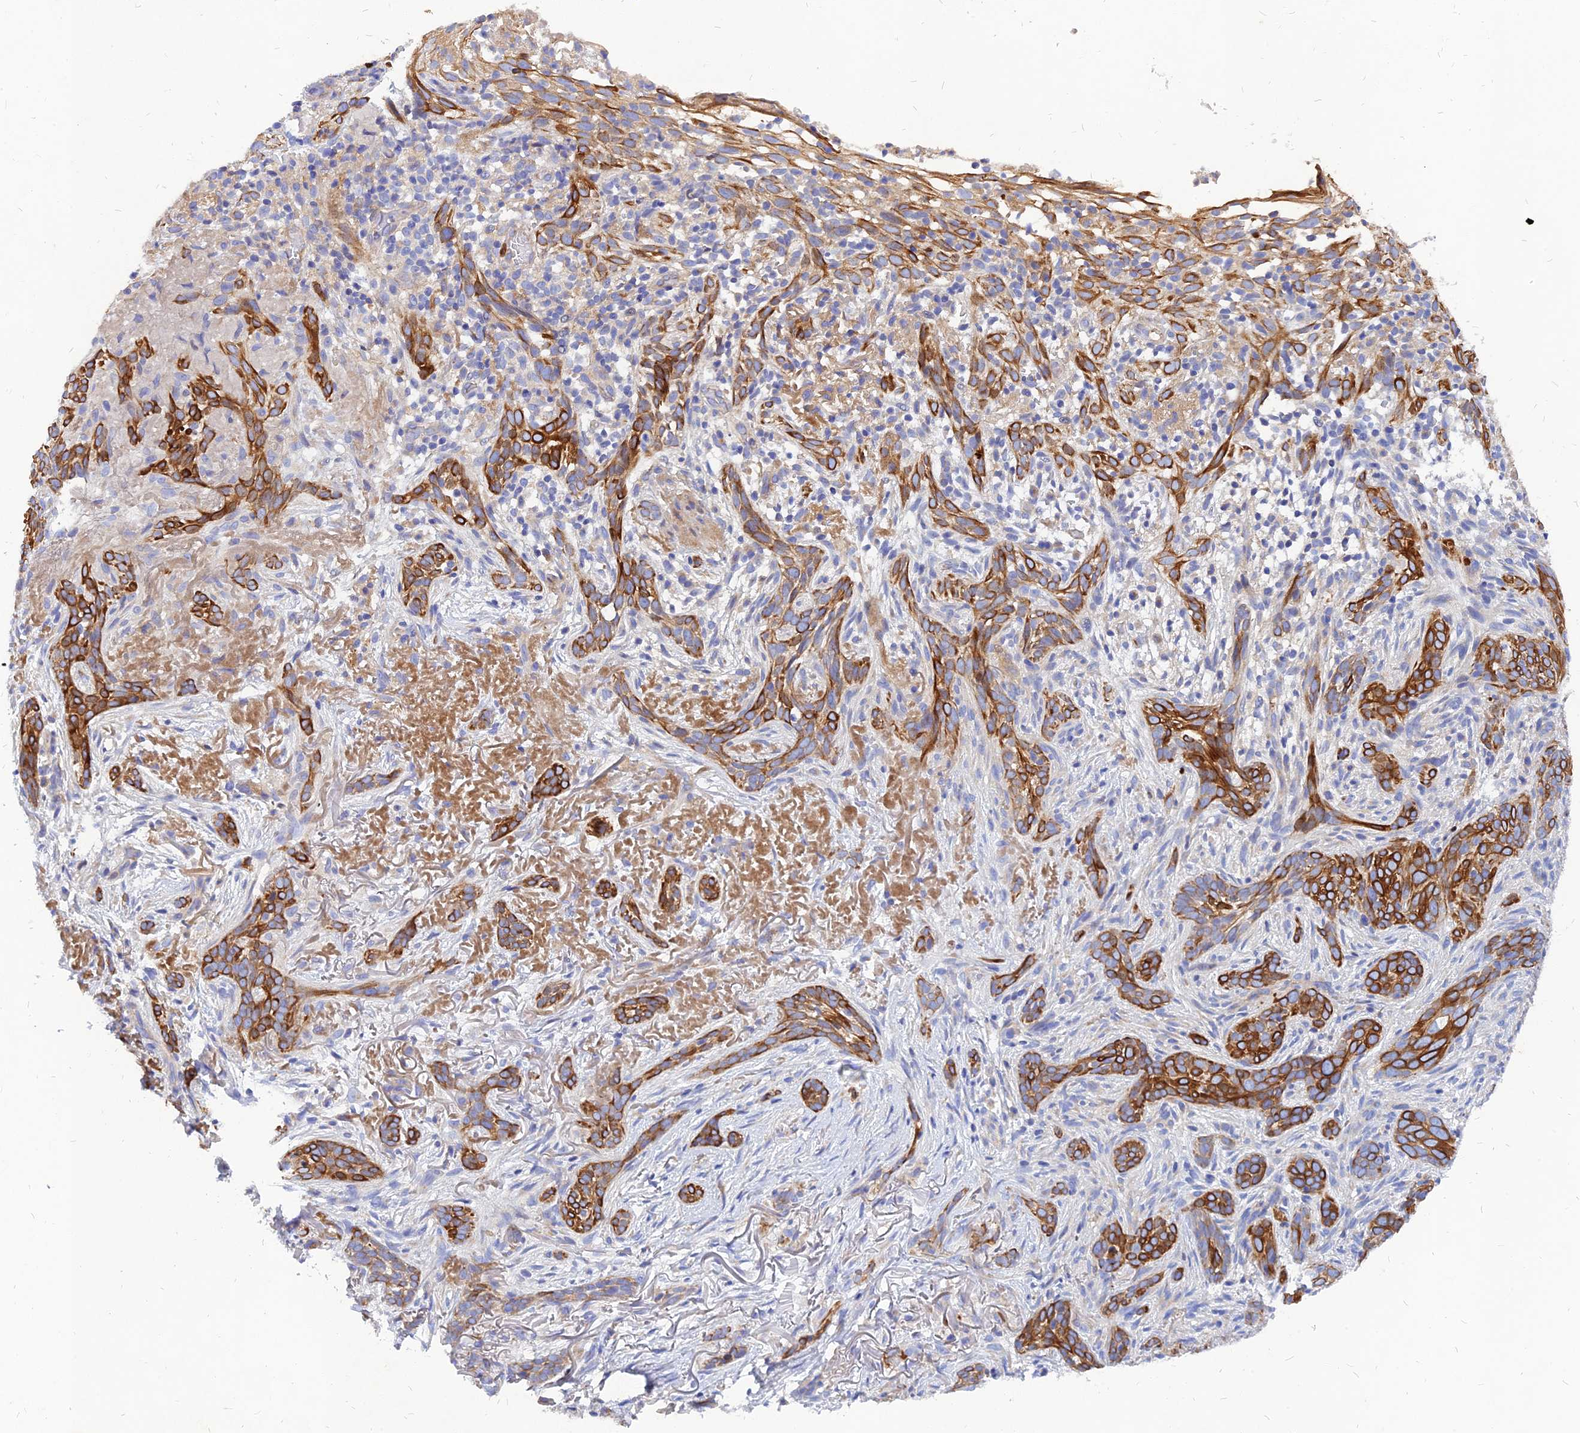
{"staining": {"intensity": "strong", "quantity": ">75%", "location": "cytoplasmic/membranous"}, "tissue": "skin cancer", "cell_type": "Tumor cells", "image_type": "cancer", "snomed": [{"axis": "morphology", "description": "Basal cell carcinoma"}, {"axis": "topography", "description": "Skin"}], "caption": "Skin cancer (basal cell carcinoma) tissue displays strong cytoplasmic/membranous staining in about >75% of tumor cells, visualized by immunohistochemistry. (brown staining indicates protein expression, while blue staining denotes nuclei).", "gene": "MROH1", "patient": {"sex": "male", "age": 71}}